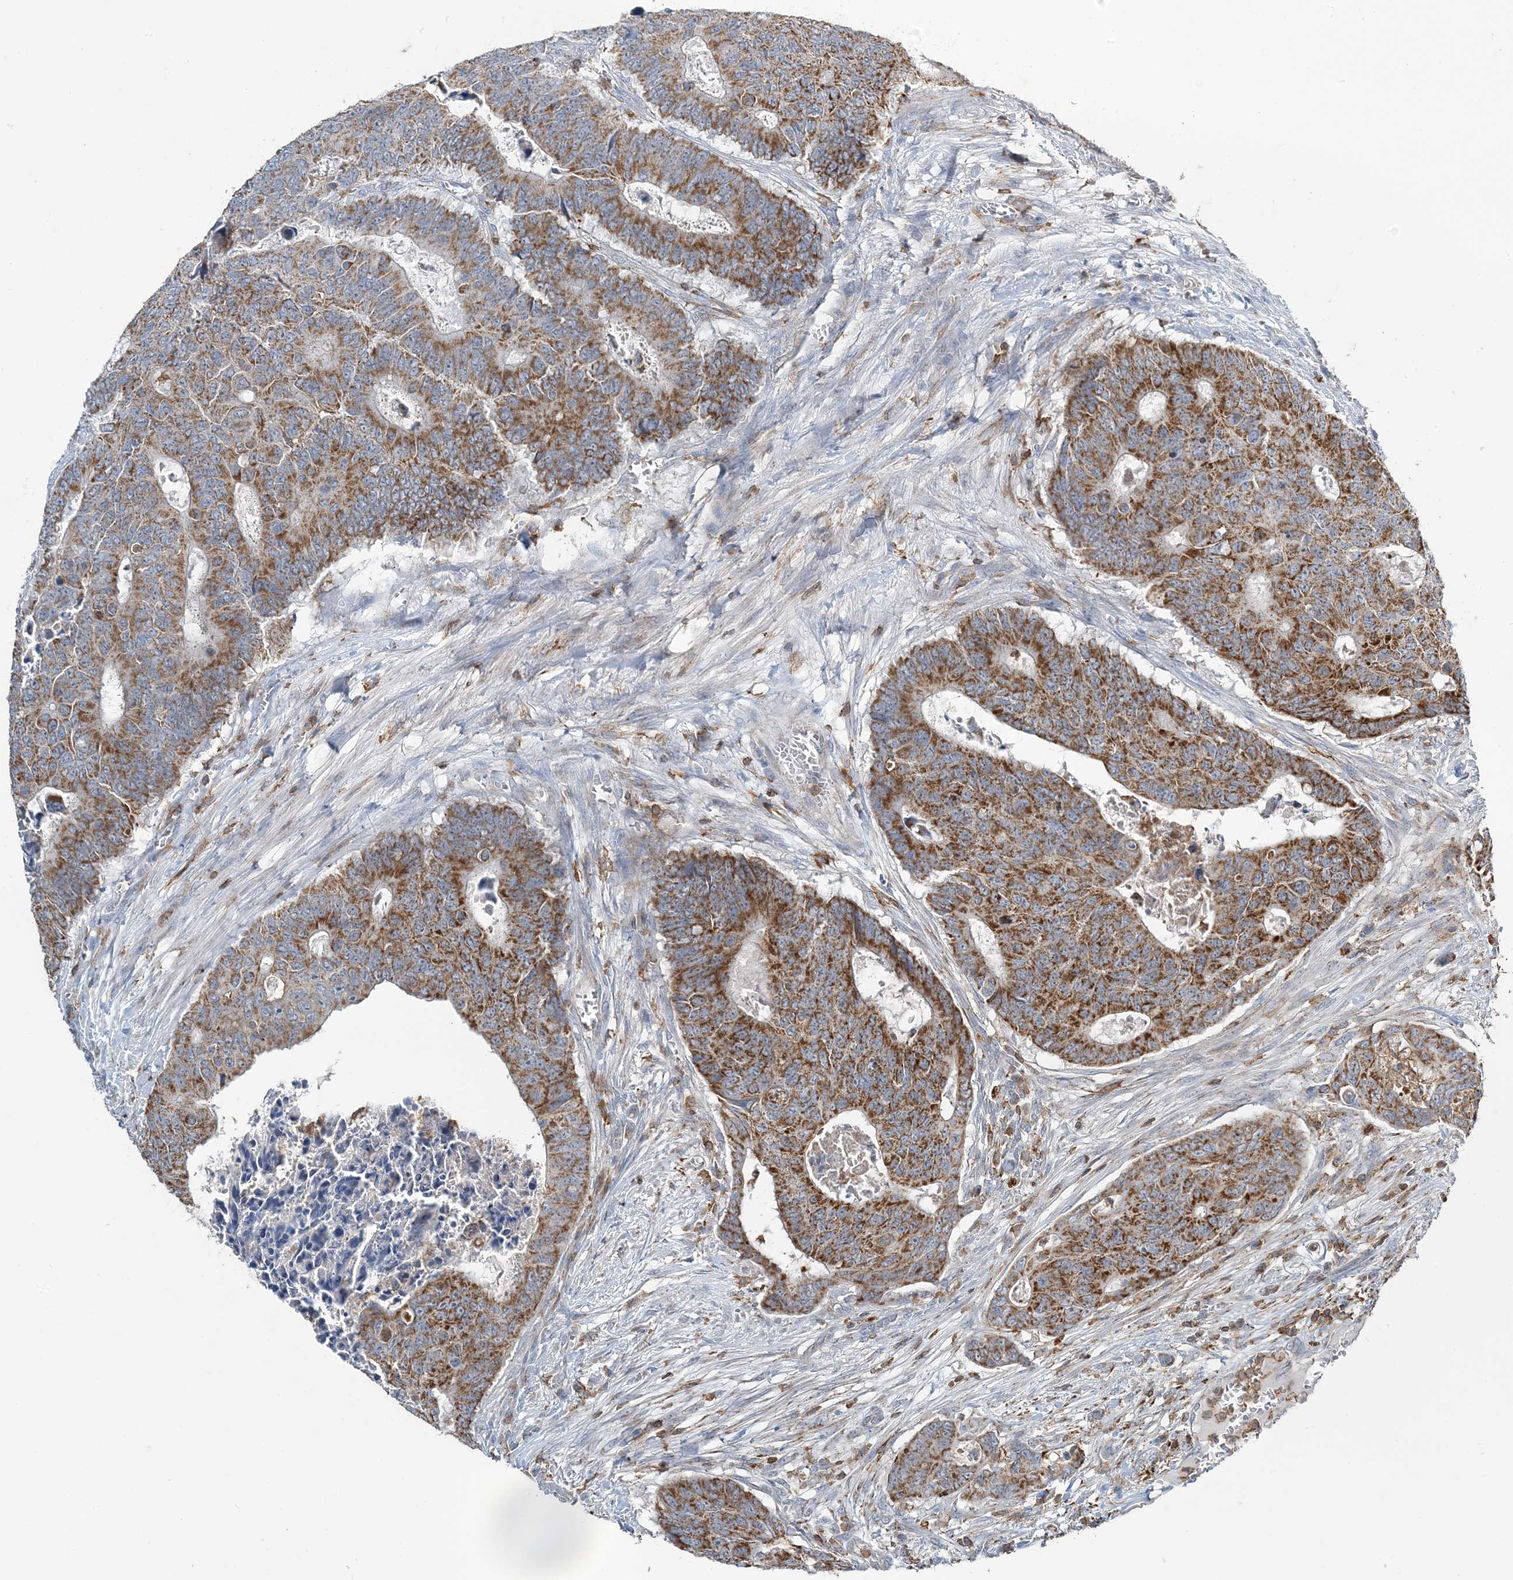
{"staining": {"intensity": "moderate", "quantity": ">75%", "location": "cytoplasmic/membranous"}, "tissue": "colorectal cancer", "cell_type": "Tumor cells", "image_type": "cancer", "snomed": [{"axis": "morphology", "description": "Adenocarcinoma, NOS"}, {"axis": "topography", "description": "Colon"}], "caption": "An immunohistochemistry (IHC) image of neoplastic tissue is shown. Protein staining in brown highlights moderate cytoplasmic/membranous positivity in colorectal cancer within tumor cells.", "gene": "TMLHE", "patient": {"sex": "male", "age": 87}}